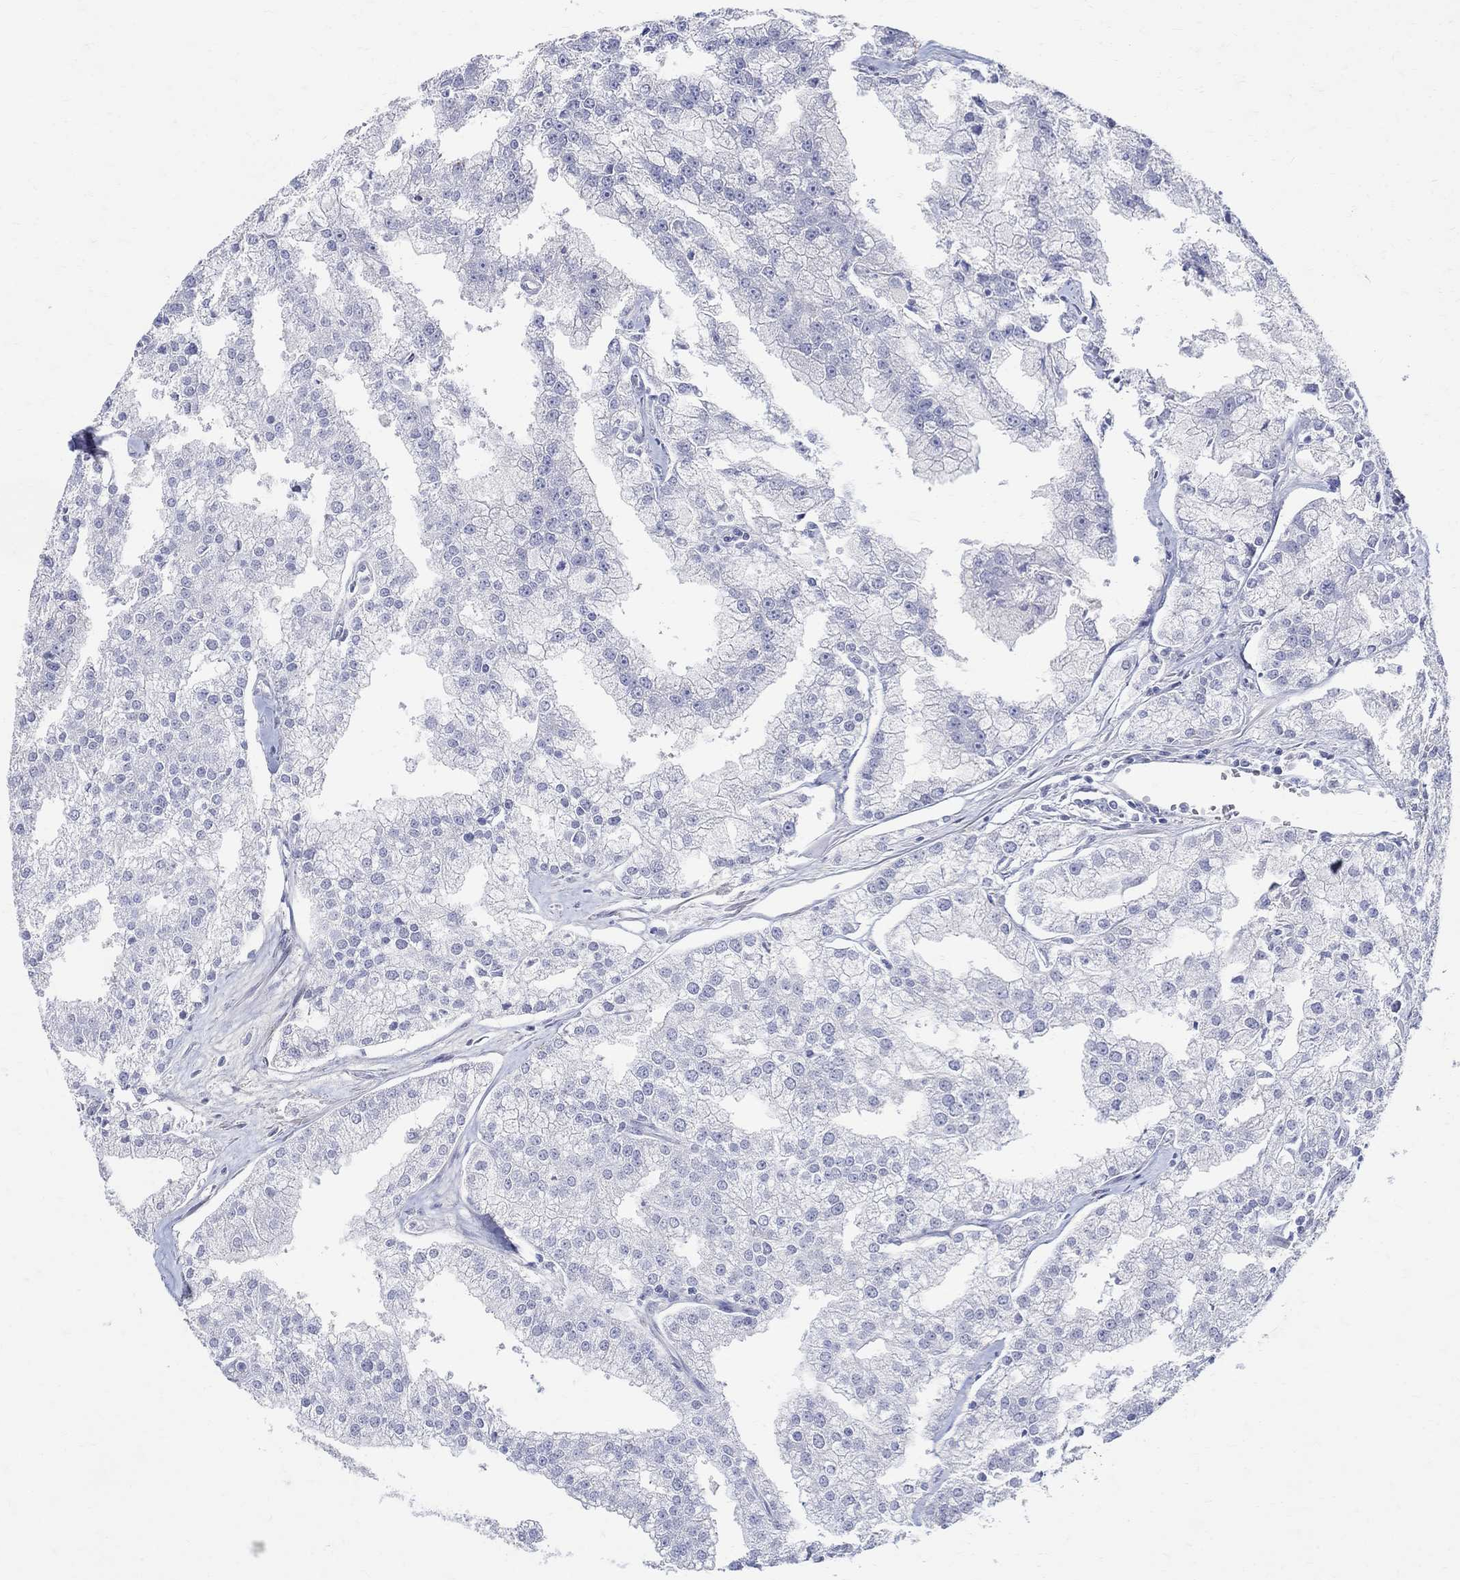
{"staining": {"intensity": "negative", "quantity": "none", "location": "none"}, "tissue": "prostate cancer", "cell_type": "Tumor cells", "image_type": "cancer", "snomed": [{"axis": "morphology", "description": "Adenocarcinoma, NOS"}, {"axis": "topography", "description": "Prostate"}], "caption": "Immunohistochemistry (IHC) micrograph of neoplastic tissue: human adenocarcinoma (prostate) stained with DAB demonstrates no significant protein expression in tumor cells.", "gene": "SOX2", "patient": {"sex": "male", "age": 70}}